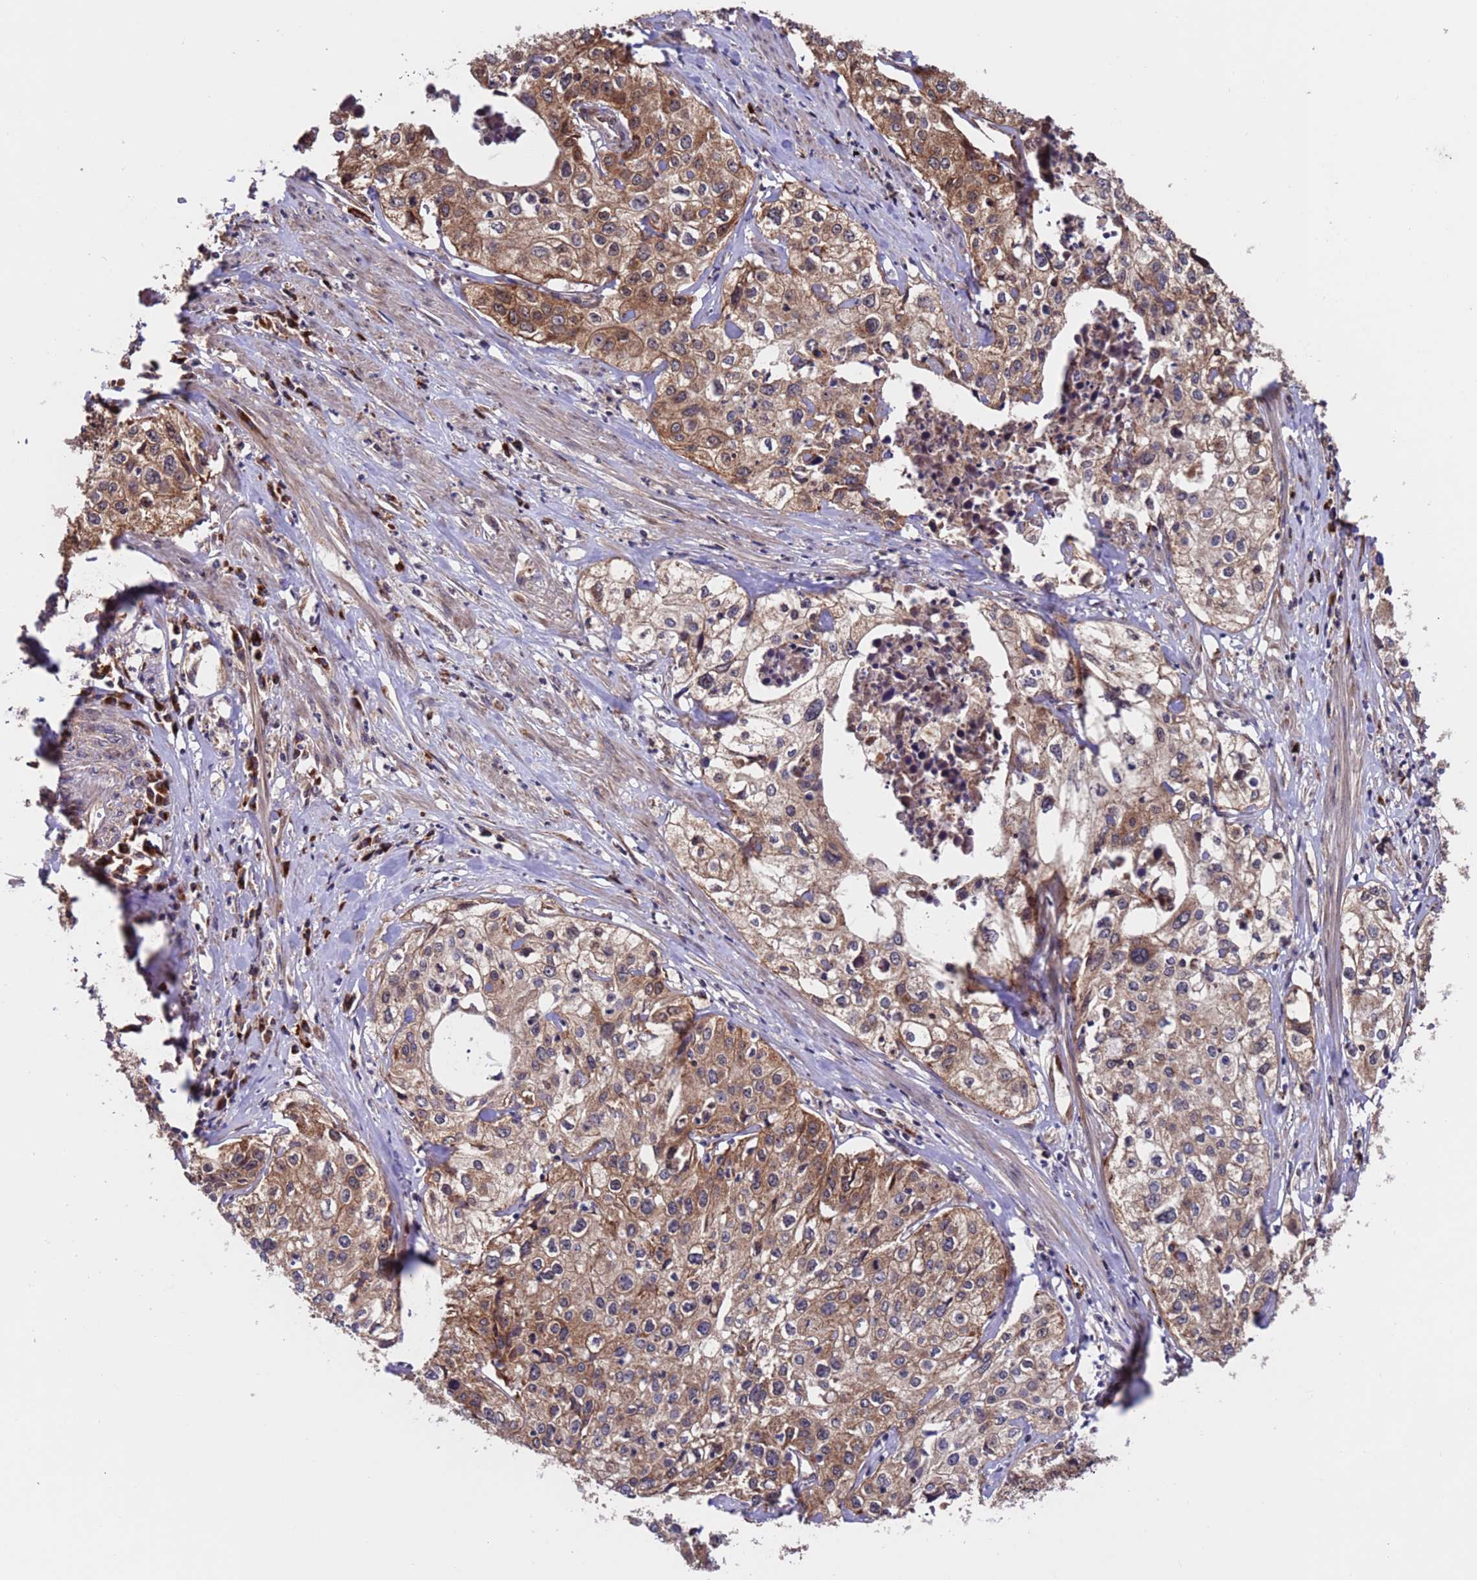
{"staining": {"intensity": "moderate", "quantity": ">75%", "location": "cytoplasmic/membranous"}, "tissue": "cervical cancer", "cell_type": "Tumor cells", "image_type": "cancer", "snomed": [{"axis": "morphology", "description": "Squamous cell carcinoma, NOS"}, {"axis": "topography", "description": "Cervix"}], "caption": "Approximately >75% of tumor cells in human squamous cell carcinoma (cervical) show moderate cytoplasmic/membranous protein expression as visualized by brown immunohistochemical staining.", "gene": "TSR3", "patient": {"sex": "female", "age": 31}}